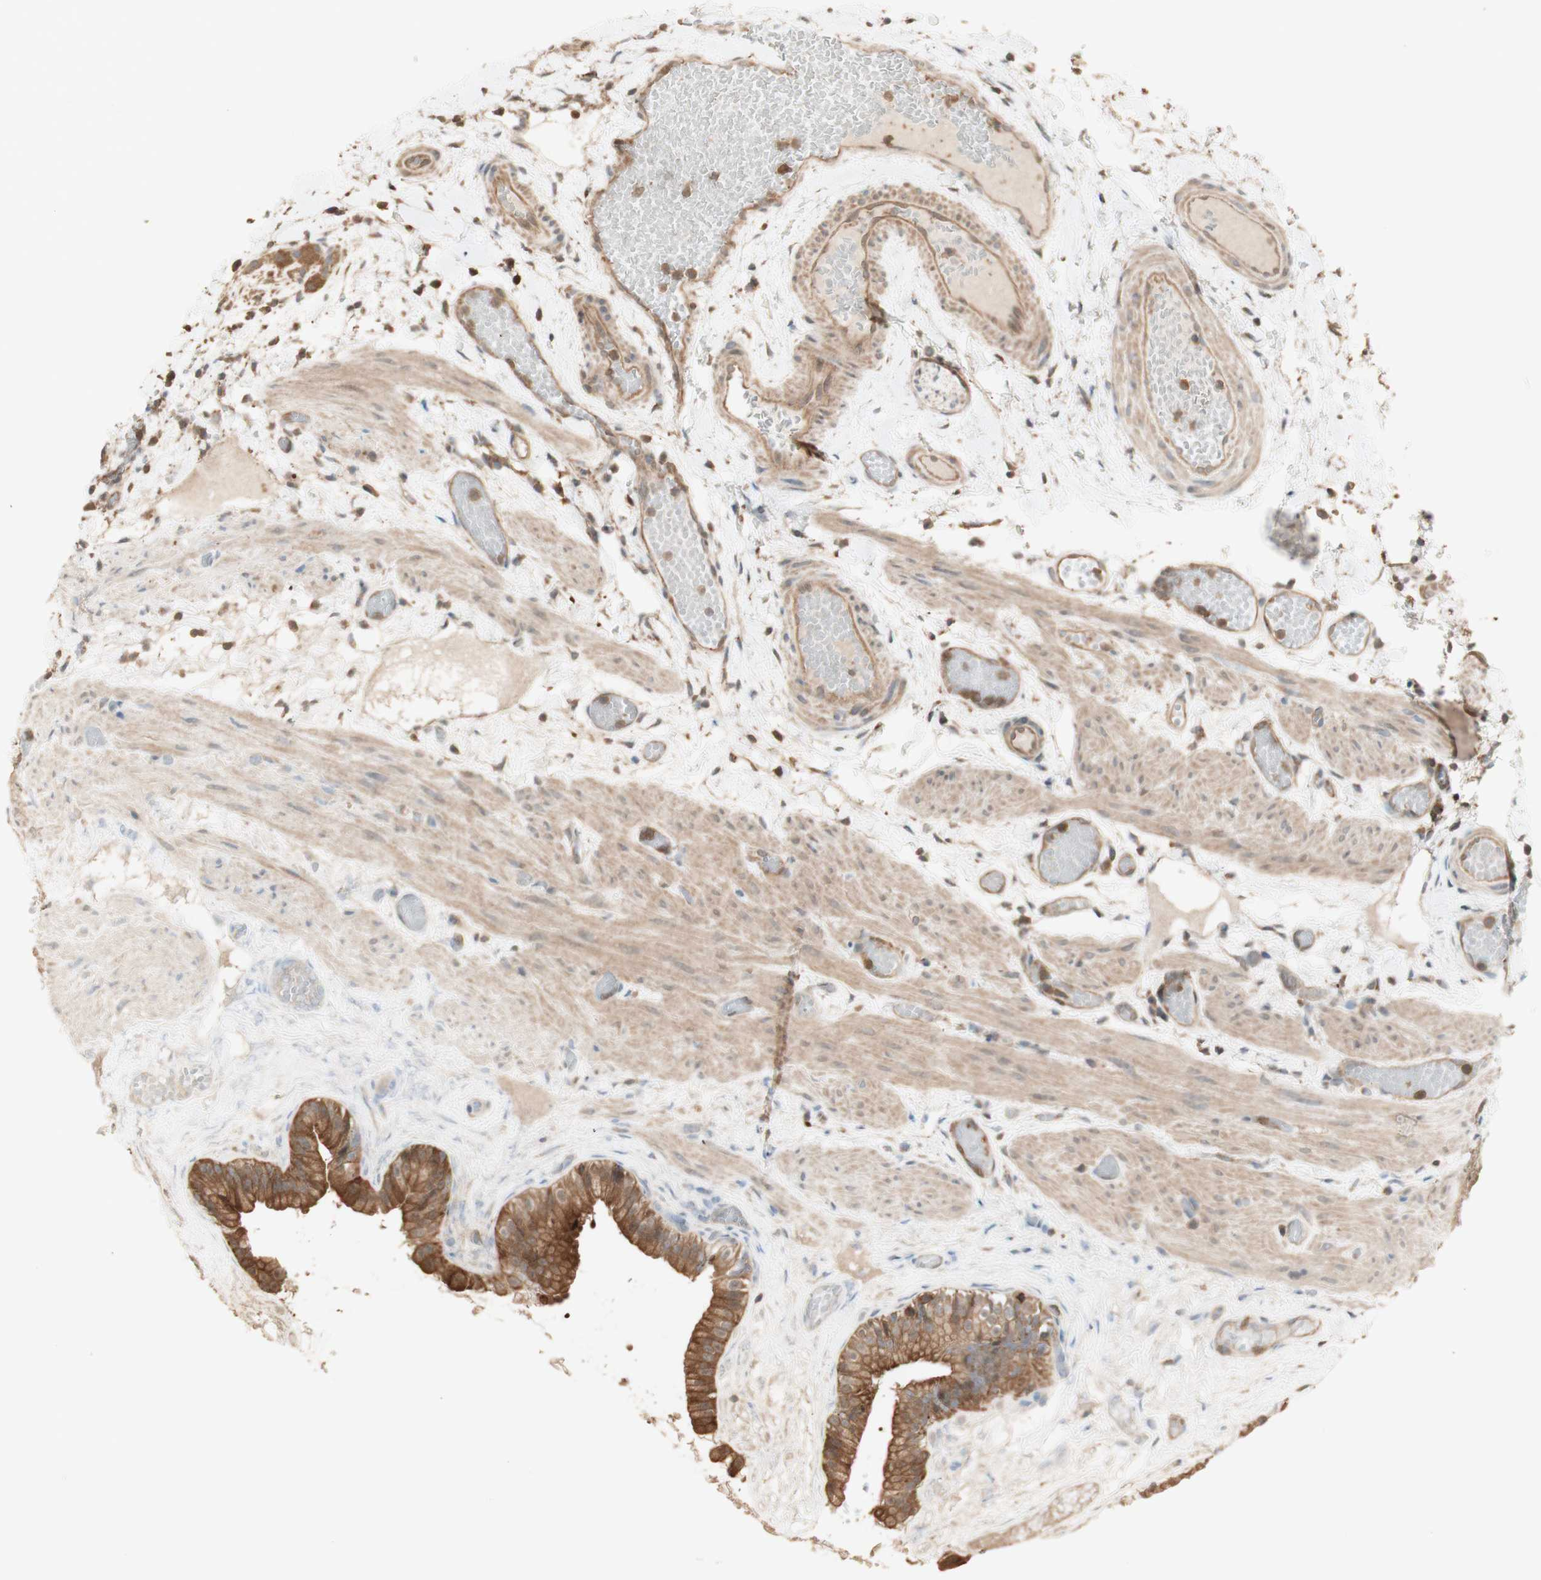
{"staining": {"intensity": "strong", "quantity": ">75%", "location": "cytoplasmic/membranous"}, "tissue": "gallbladder", "cell_type": "Glandular cells", "image_type": "normal", "snomed": [{"axis": "morphology", "description": "Normal tissue, NOS"}, {"axis": "topography", "description": "Gallbladder"}], "caption": "This histopathology image reveals immunohistochemistry staining of unremarkable human gallbladder, with high strong cytoplasmic/membranous staining in about >75% of glandular cells.", "gene": "YWHAB", "patient": {"sex": "female", "age": 26}}